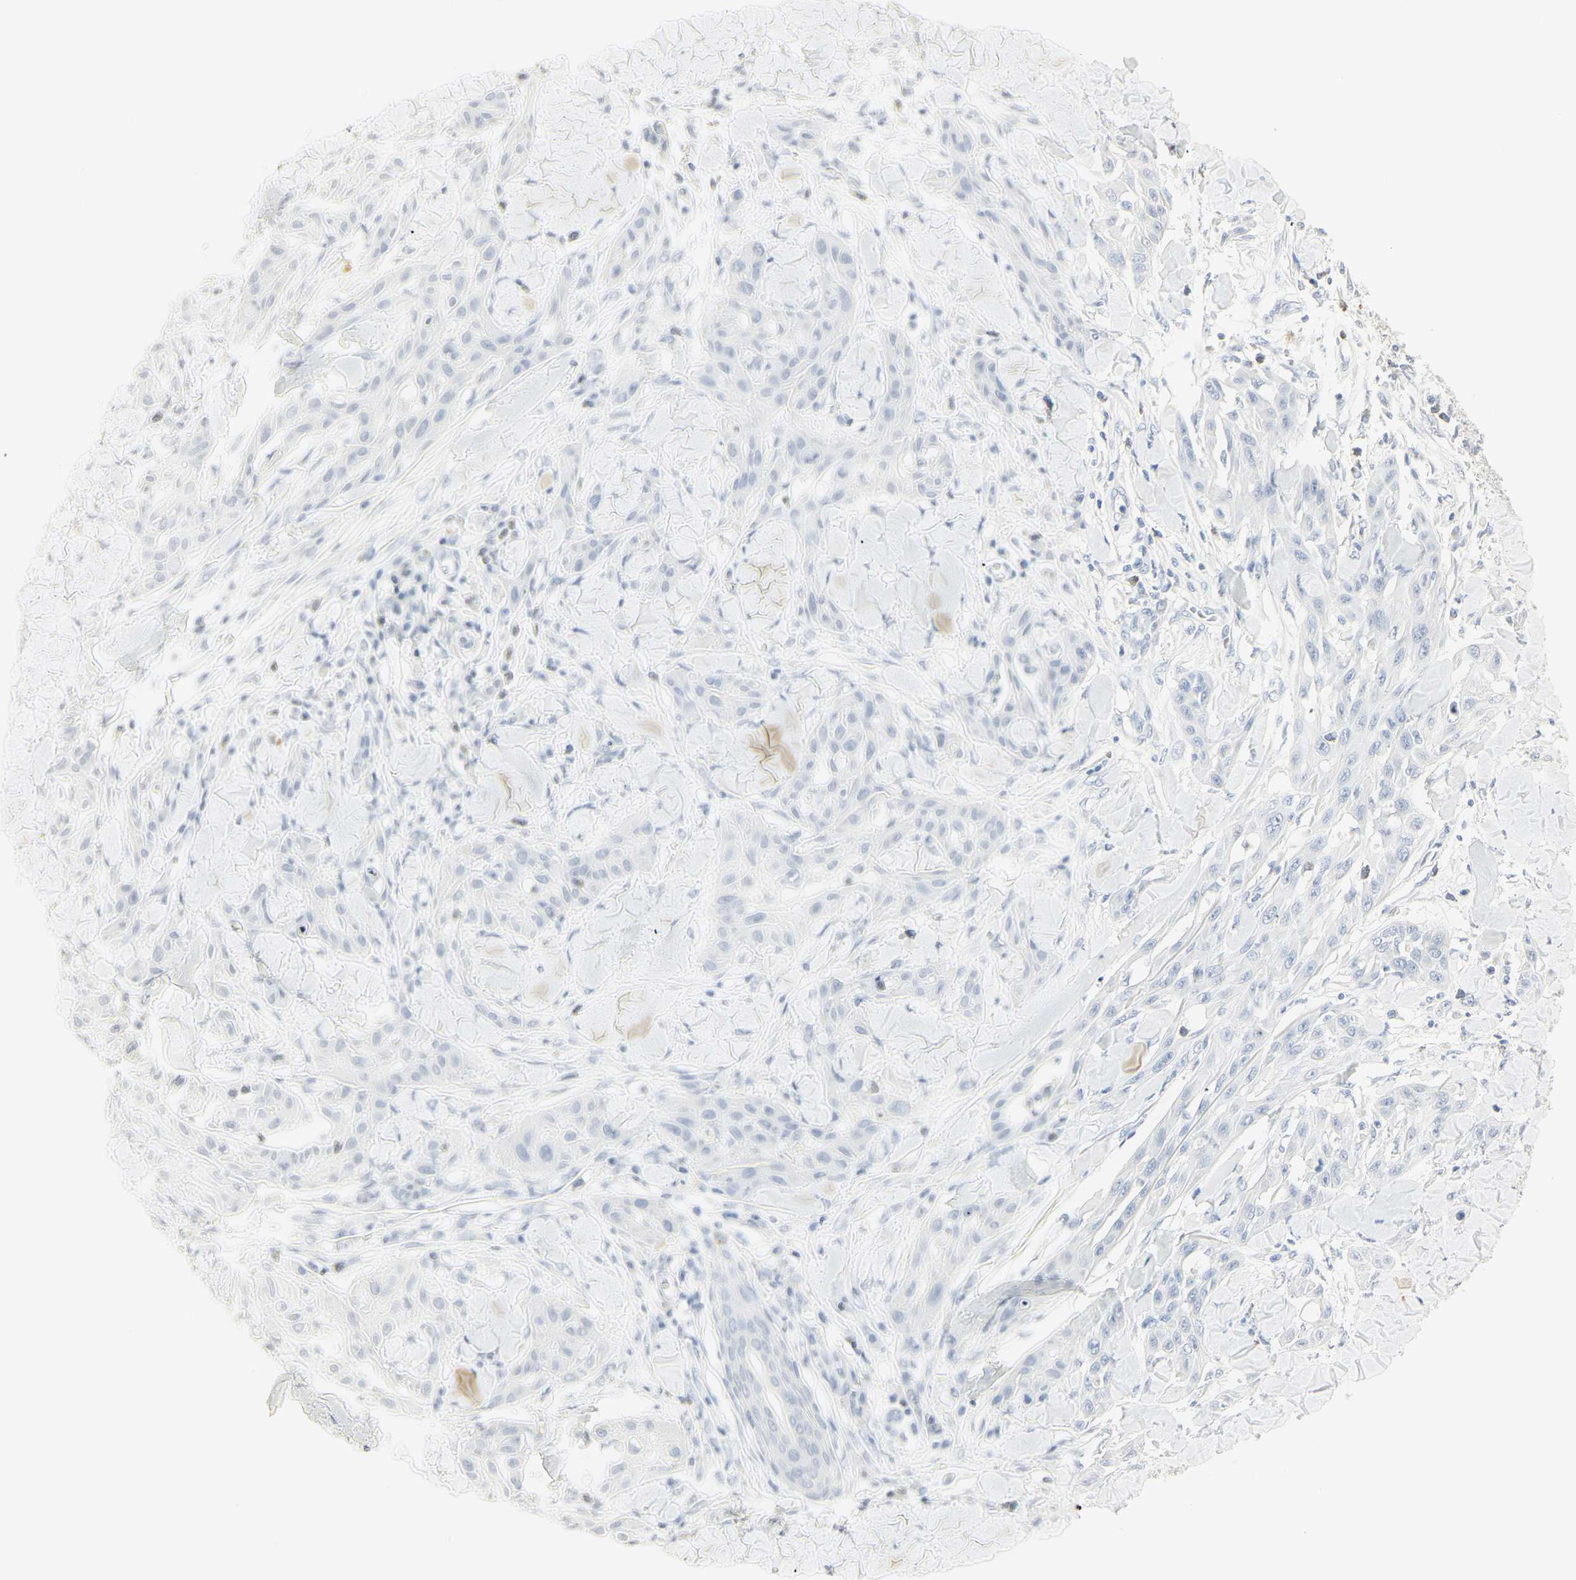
{"staining": {"intensity": "negative", "quantity": "none", "location": "none"}, "tissue": "skin cancer", "cell_type": "Tumor cells", "image_type": "cancer", "snomed": [{"axis": "morphology", "description": "Squamous cell carcinoma, NOS"}, {"axis": "topography", "description": "Skin"}], "caption": "Immunohistochemical staining of skin cancer demonstrates no significant staining in tumor cells. Brightfield microscopy of immunohistochemistry (IHC) stained with DAB (3,3'-diaminobenzidine) (brown) and hematoxylin (blue), captured at high magnification.", "gene": "MPO", "patient": {"sex": "male", "age": 24}}